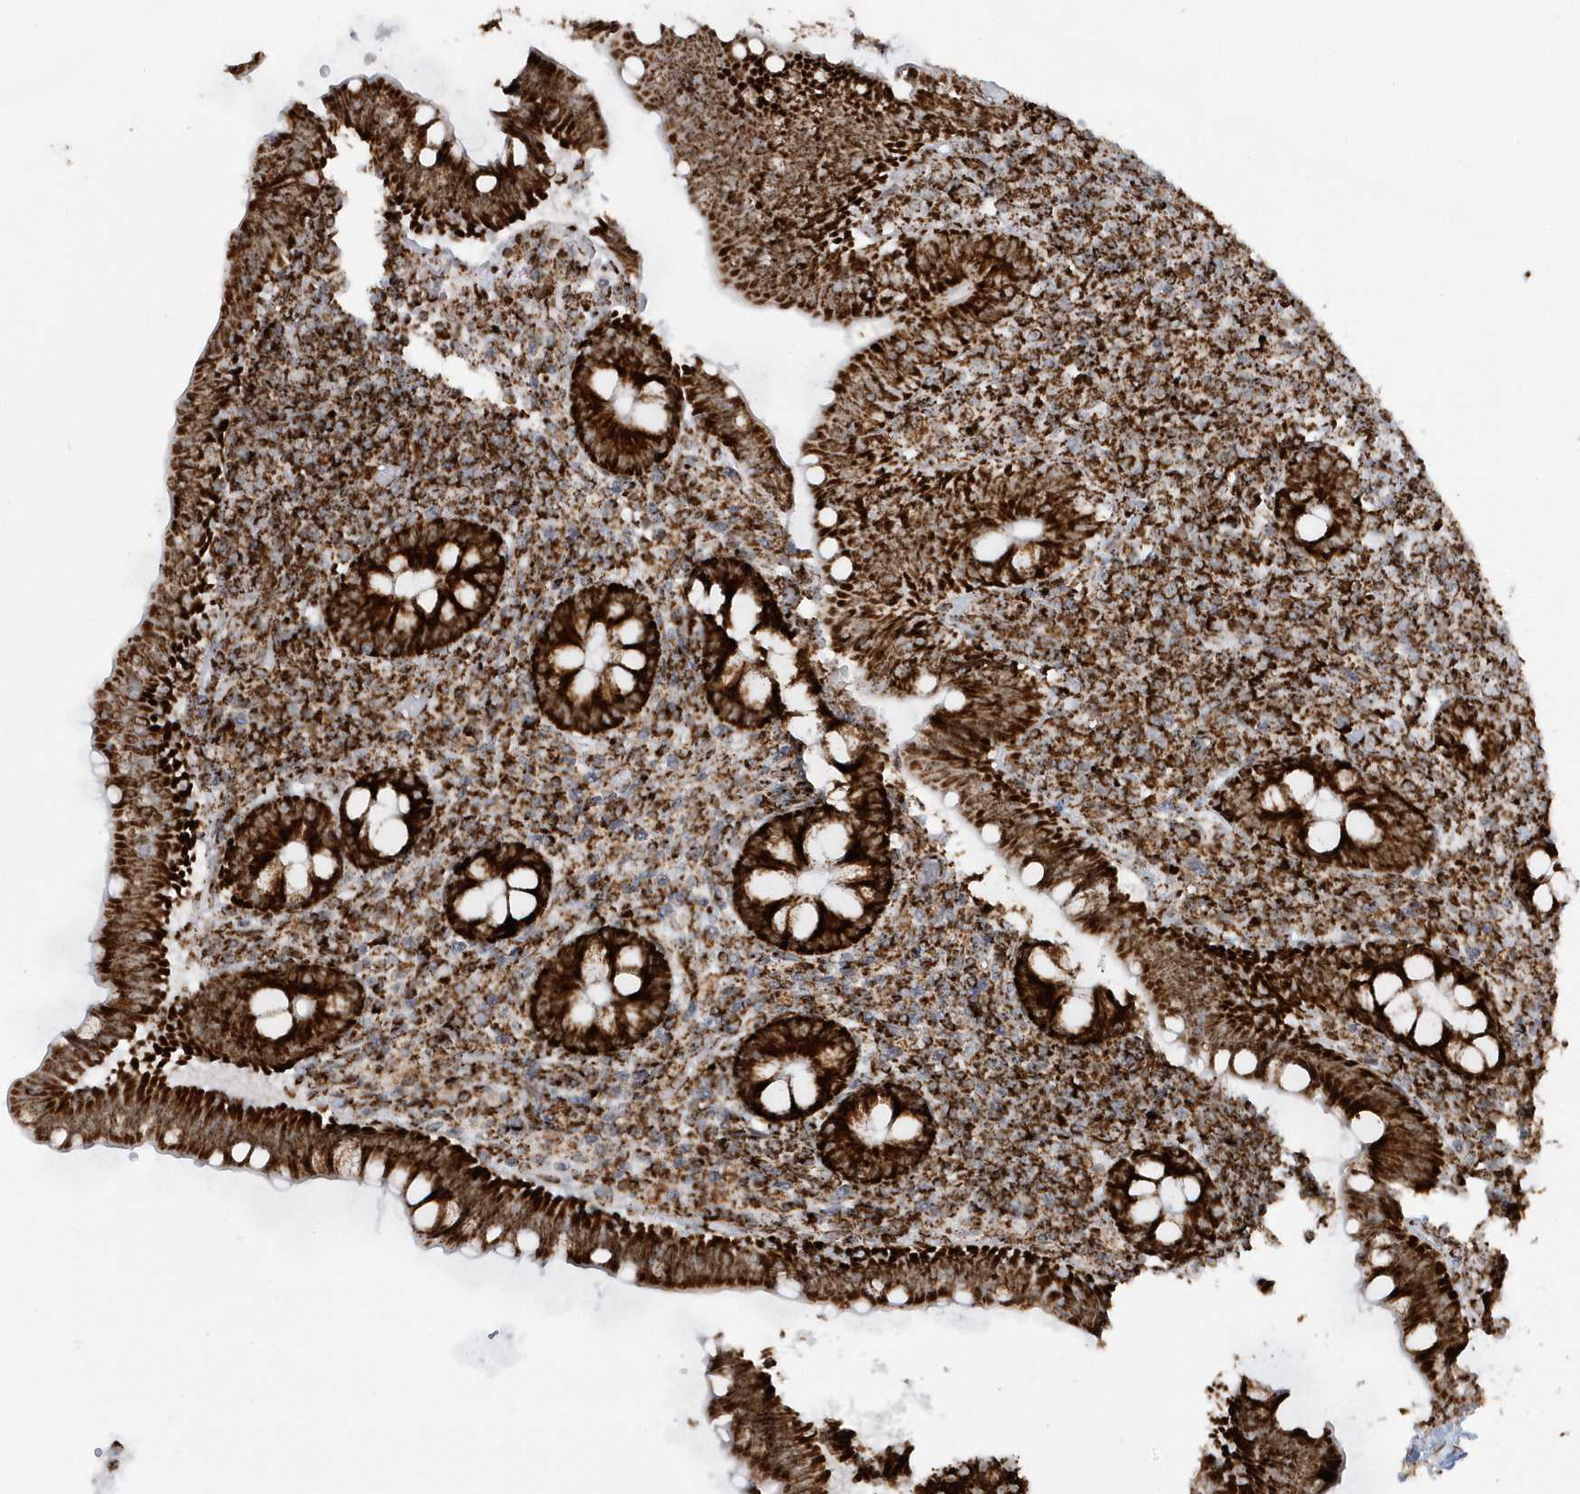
{"staining": {"intensity": "strong", "quantity": ">75%", "location": "cytoplasmic/membranous"}, "tissue": "appendix", "cell_type": "Glandular cells", "image_type": "normal", "snomed": [{"axis": "morphology", "description": "Normal tissue, NOS"}, {"axis": "topography", "description": "Appendix"}], "caption": "Immunohistochemistry (IHC) of normal human appendix reveals high levels of strong cytoplasmic/membranous staining in about >75% of glandular cells. (DAB (3,3'-diaminobenzidine) IHC, brown staining for protein, blue staining for nuclei).", "gene": "CRY2", "patient": {"sex": "male", "age": 14}}